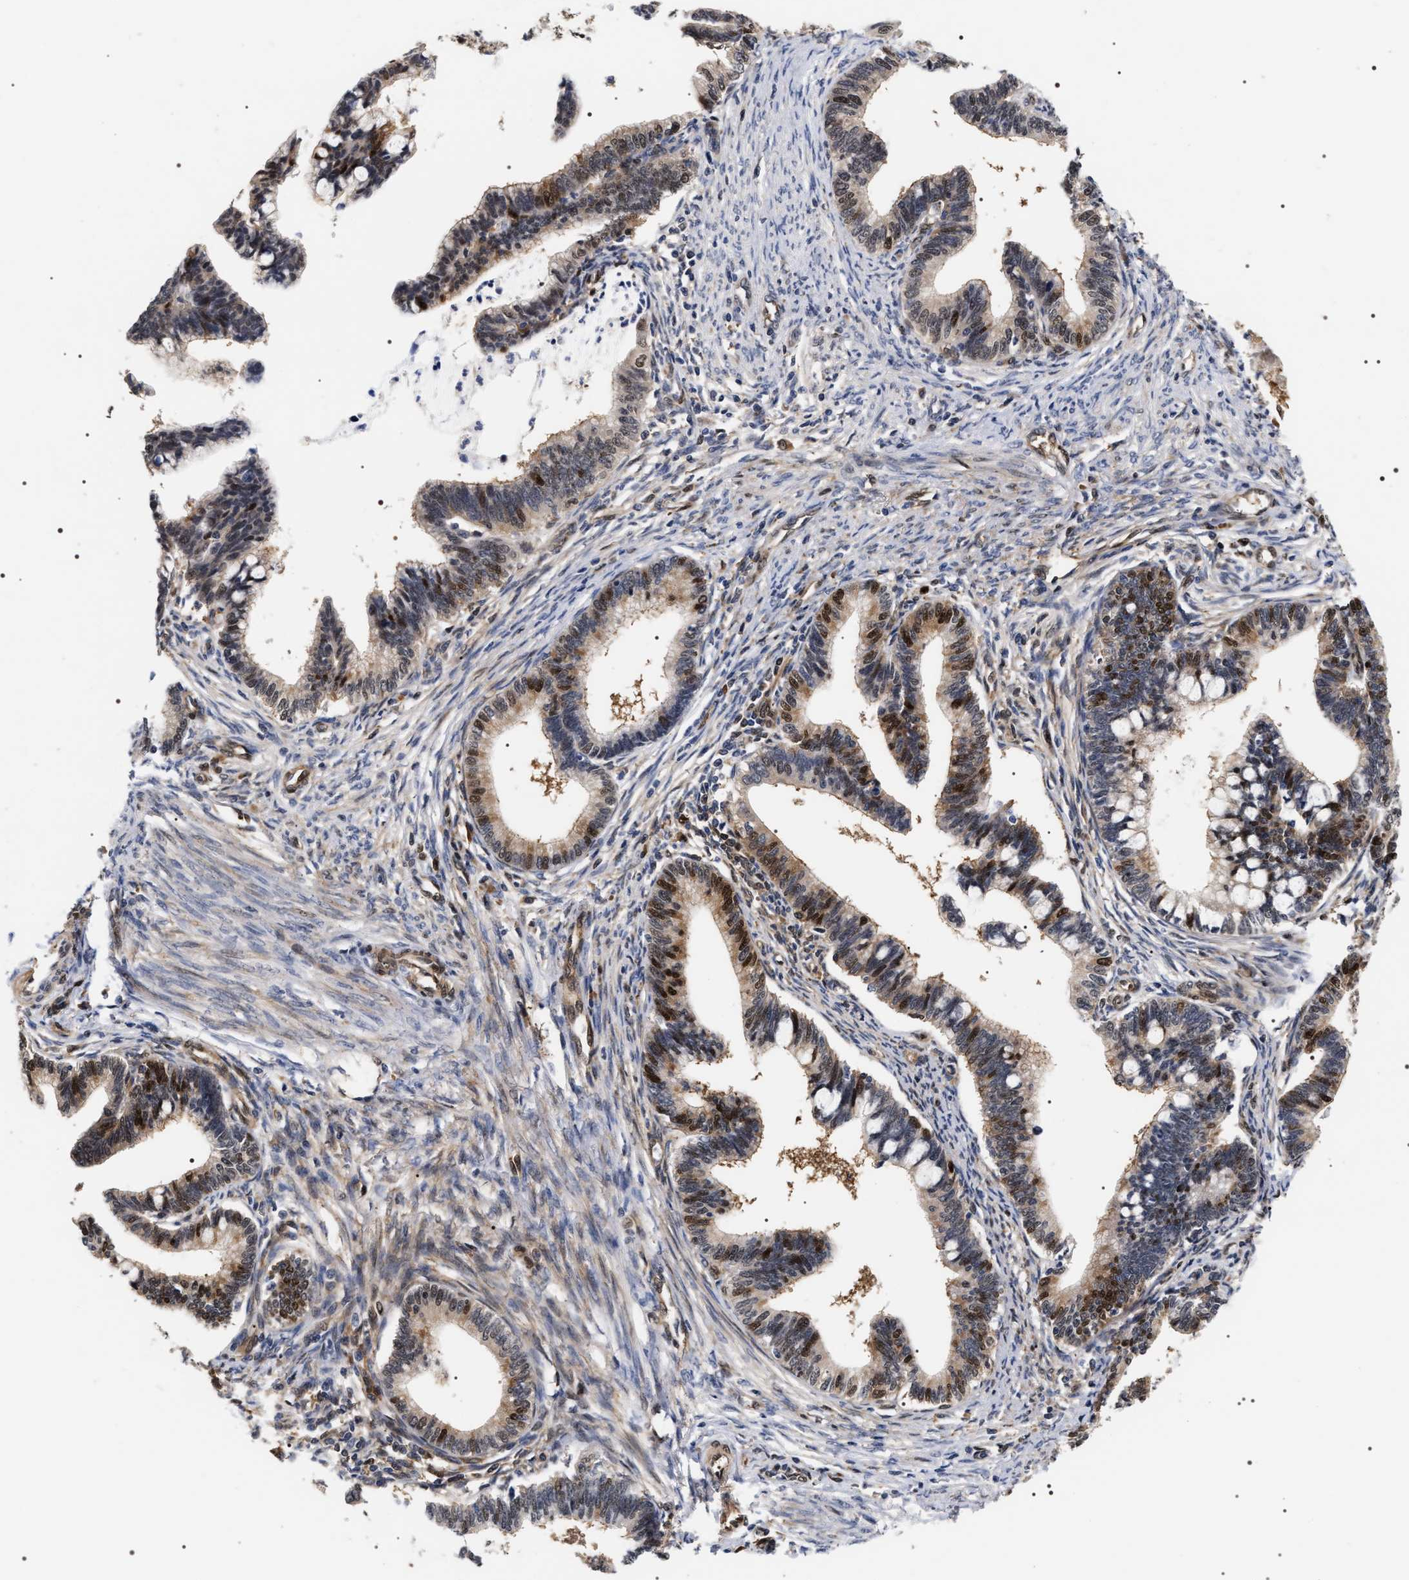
{"staining": {"intensity": "moderate", "quantity": "25%-75%", "location": "nuclear"}, "tissue": "cervical cancer", "cell_type": "Tumor cells", "image_type": "cancer", "snomed": [{"axis": "morphology", "description": "Adenocarcinoma, NOS"}, {"axis": "topography", "description": "Cervix"}], "caption": "Moderate nuclear positivity is present in approximately 25%-75% of tumor cells in cervical adenocarcinoma. (Stains: DAB (3,3'-diaminobenzidine) in brown, nuclei in blue, Microscopy: brightfield microscopy at high magnification).", "gene": "BAG6", "patient": {"sex": "female", "age": 36}}